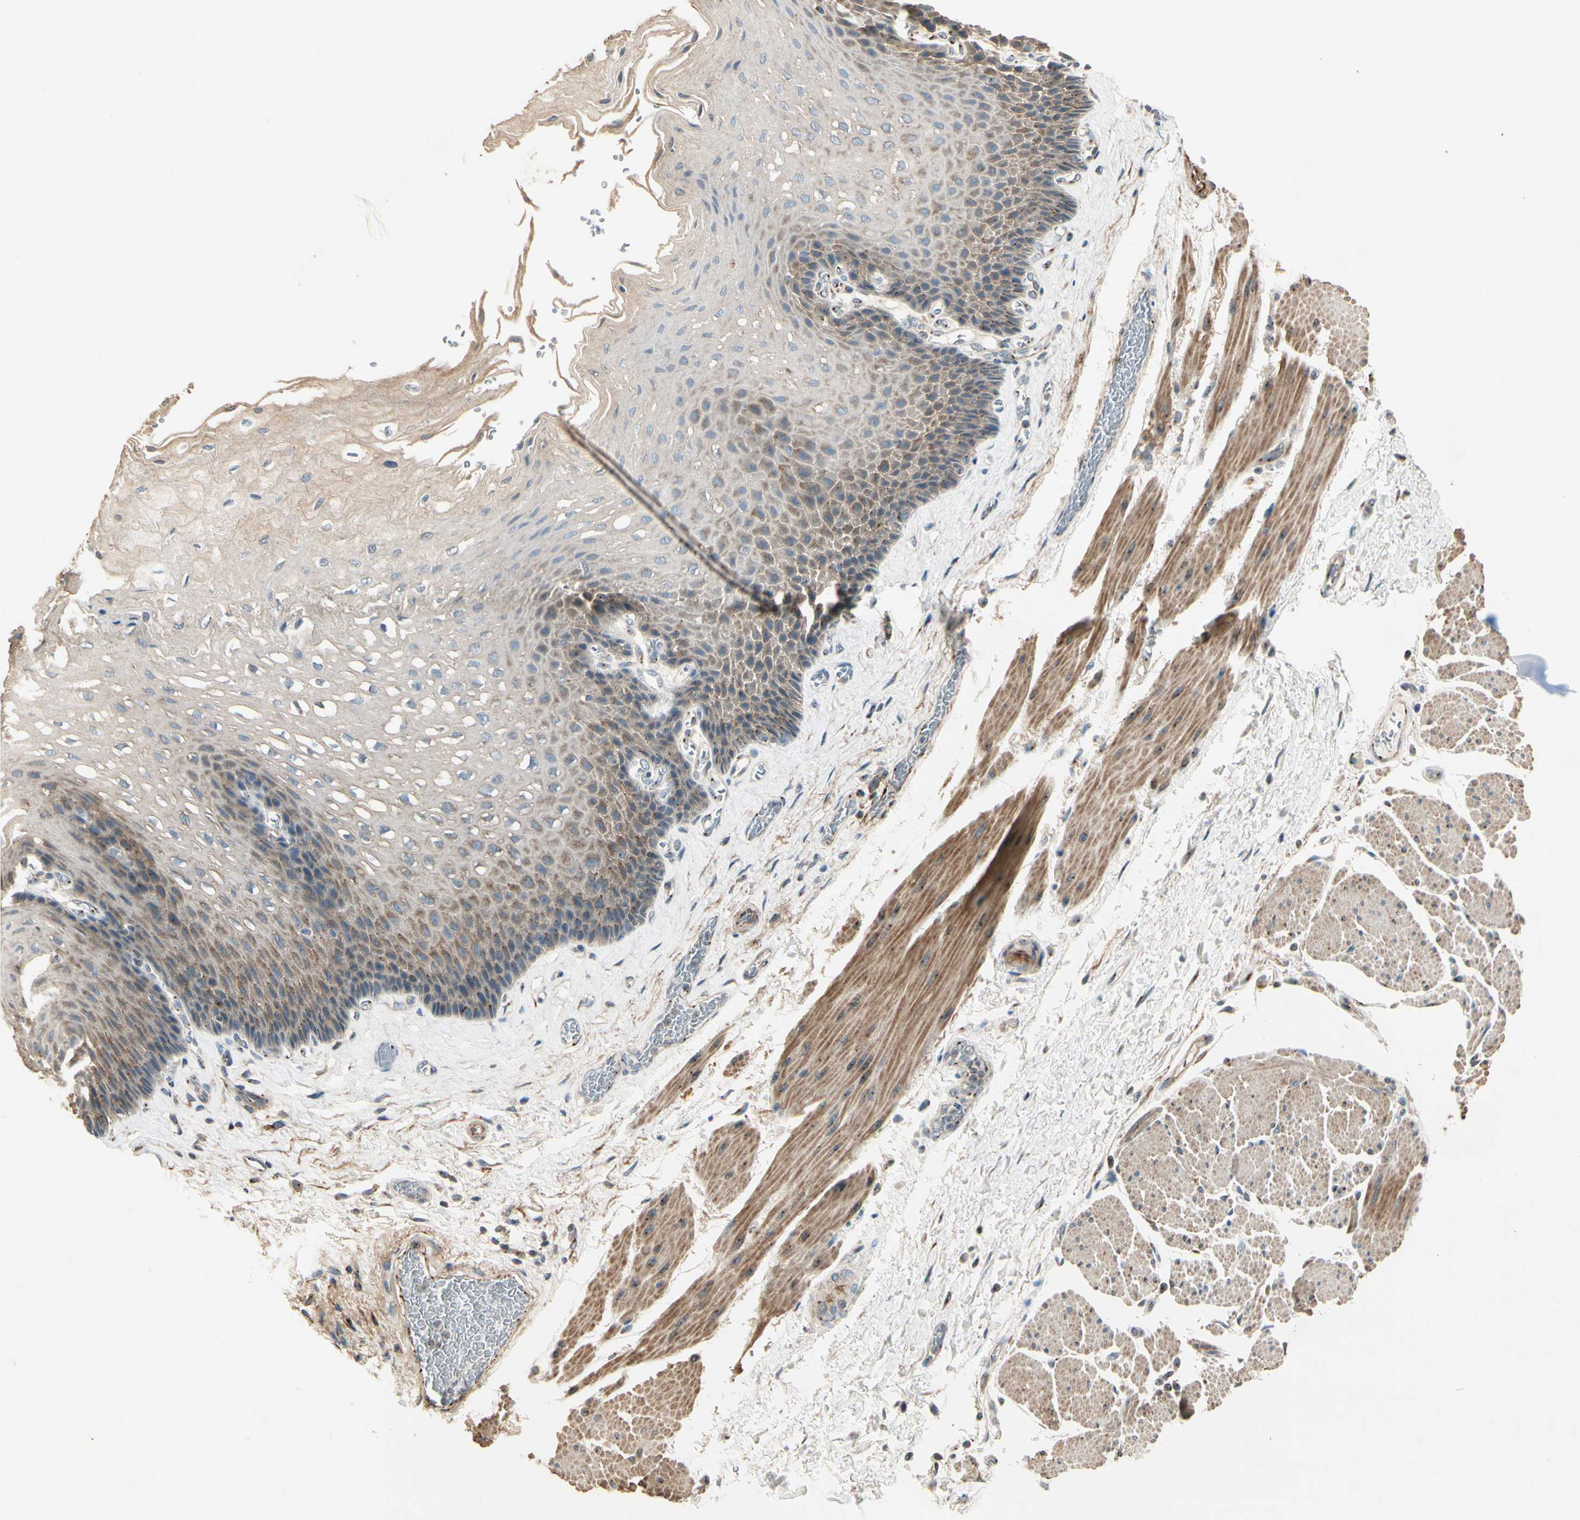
{"staining": {"intensity": "moderate", "quantity": "25%-75%", "location": "cytoplasmic/membranous"}, "tissue": "esophagus", "cell_type": "Squamous epithelial cells", "image_type": "normal", "snomed": [{"axis": "morphology", "description": "Normal tissue, NOS"}, {"axis": "topography", "description": "Esophagus"}], "caption": "Immunohistochemical staining of benign esophagus exhibits medium levels of moderate cytoplasmic/membranous expression in approximately 25%-75% of squamous epithelial cells. Ihc stains the protein of interest in brown and the nuclei are stained blue.", "gene": "AKAP9", "patient": {"sex": "female", "age": 72}}